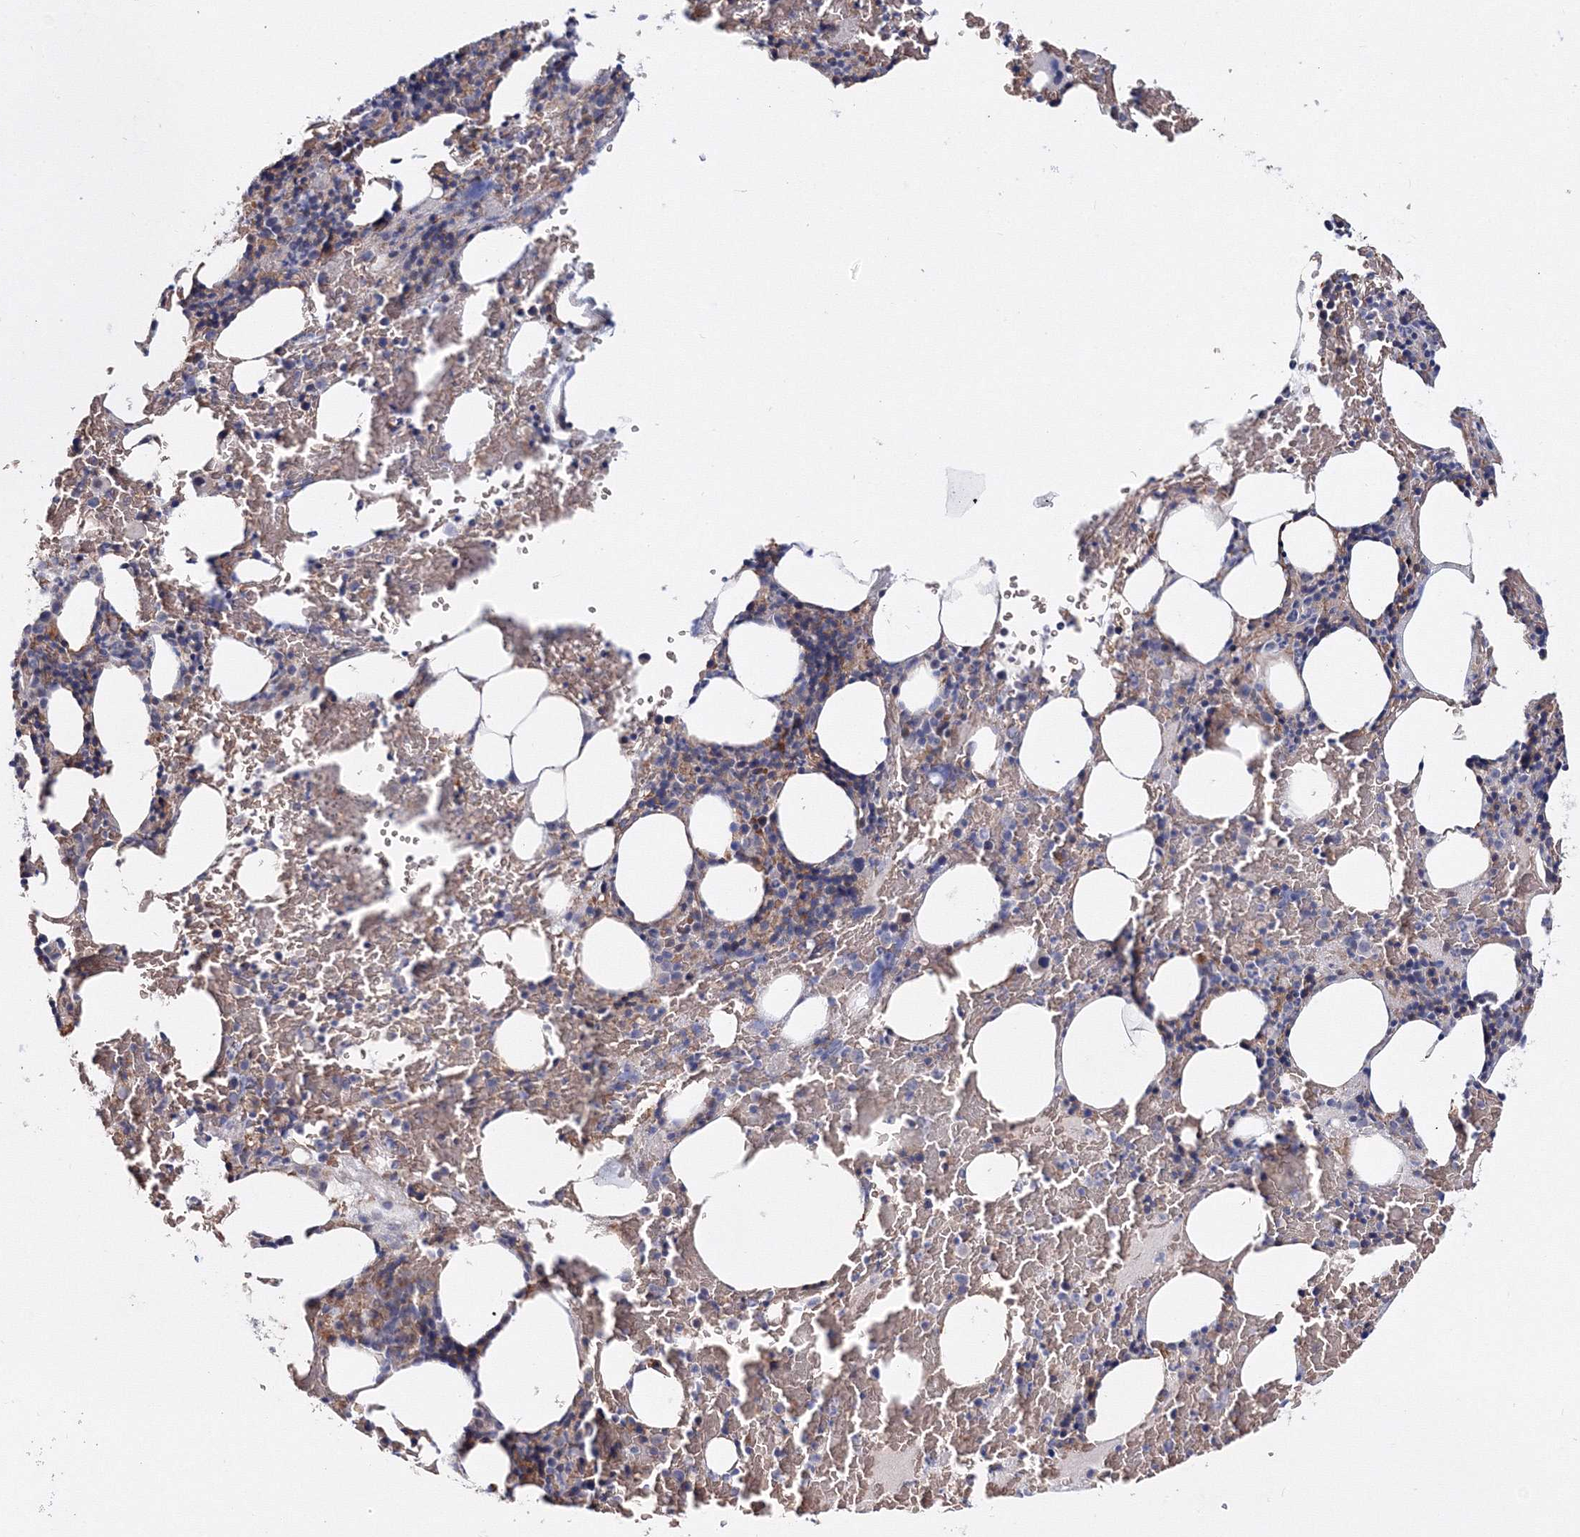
{"staining": {"intensity": "moderate", "quantity": "<25%", "location": "cytoplasmic/membranous"}, "tissue": "bone marrow", "cell_type": "Hematopoietic cells", "image_type": "normal", "snomed": [{"axis": "morphology", "description": "Normal tissue, NOS"}, {"axis": "topography", "description": "Bone marrow"}], "caption": "There is low levels of moderate cytoplasmic/membranous staining in hematopoietic cells of normal bone marrow, as demonstrated by immunohistochemical staining (brown color).", "gene": "C11orf52", "patient": {"sex": "male", "age": 62}}